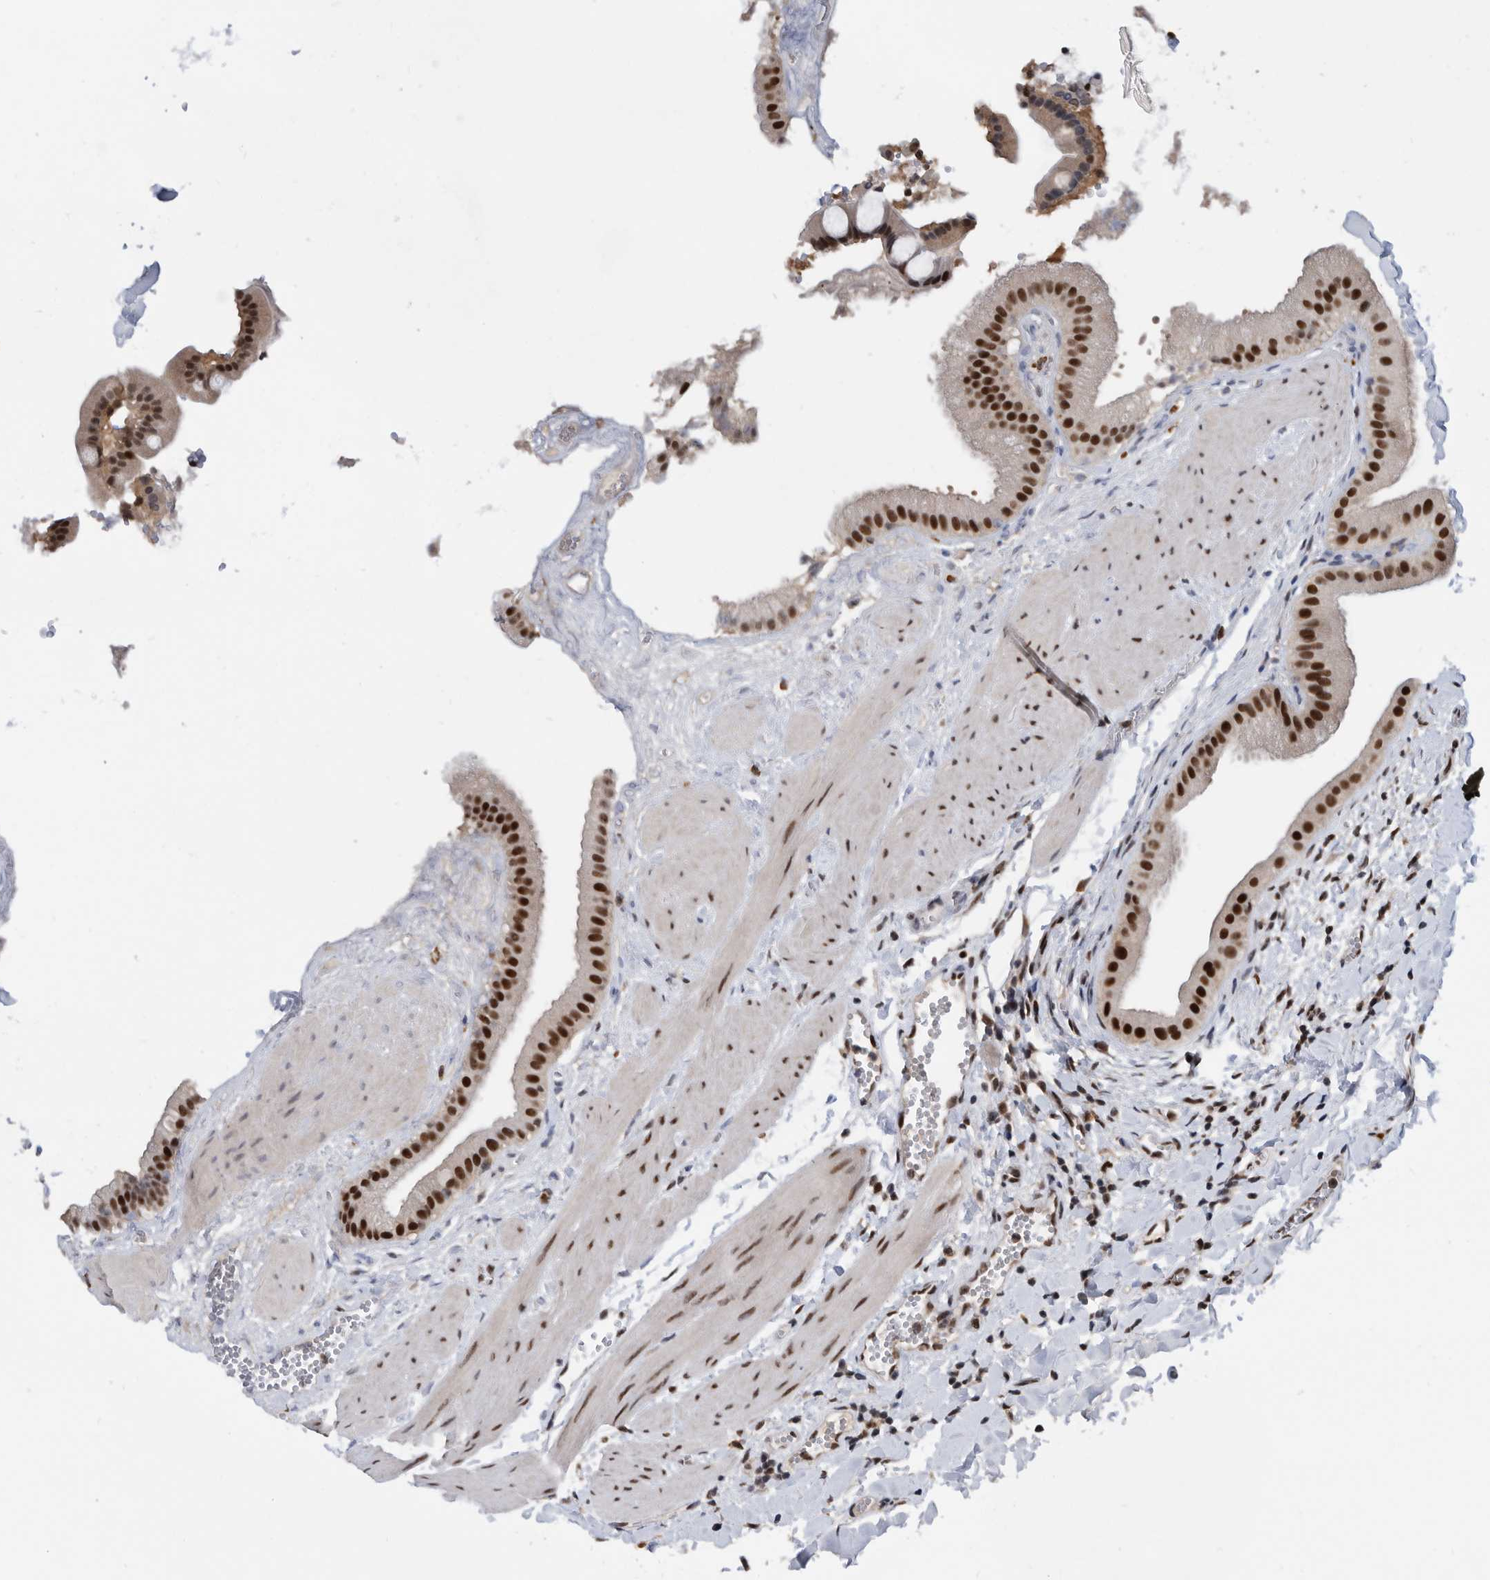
{"staining": {"intensity": "strong", "quantity": ">75%", "location": "nuclear"}, "tissue": "gallbladder", "cell_type": "Glandular cells", "image_type": "normal", "snomed": [{"axis": "morphology", "description": "Normal tissue, NOS"}, {"axis": "topography", "description": "Gallbladder"}], "caption": "A high amount of strong nuclear staining is seen in approximately >75% of glandular cells in normal gallbladder.", "gene": "ZNF260", "patient": {"sex": "male", "age": 55}}